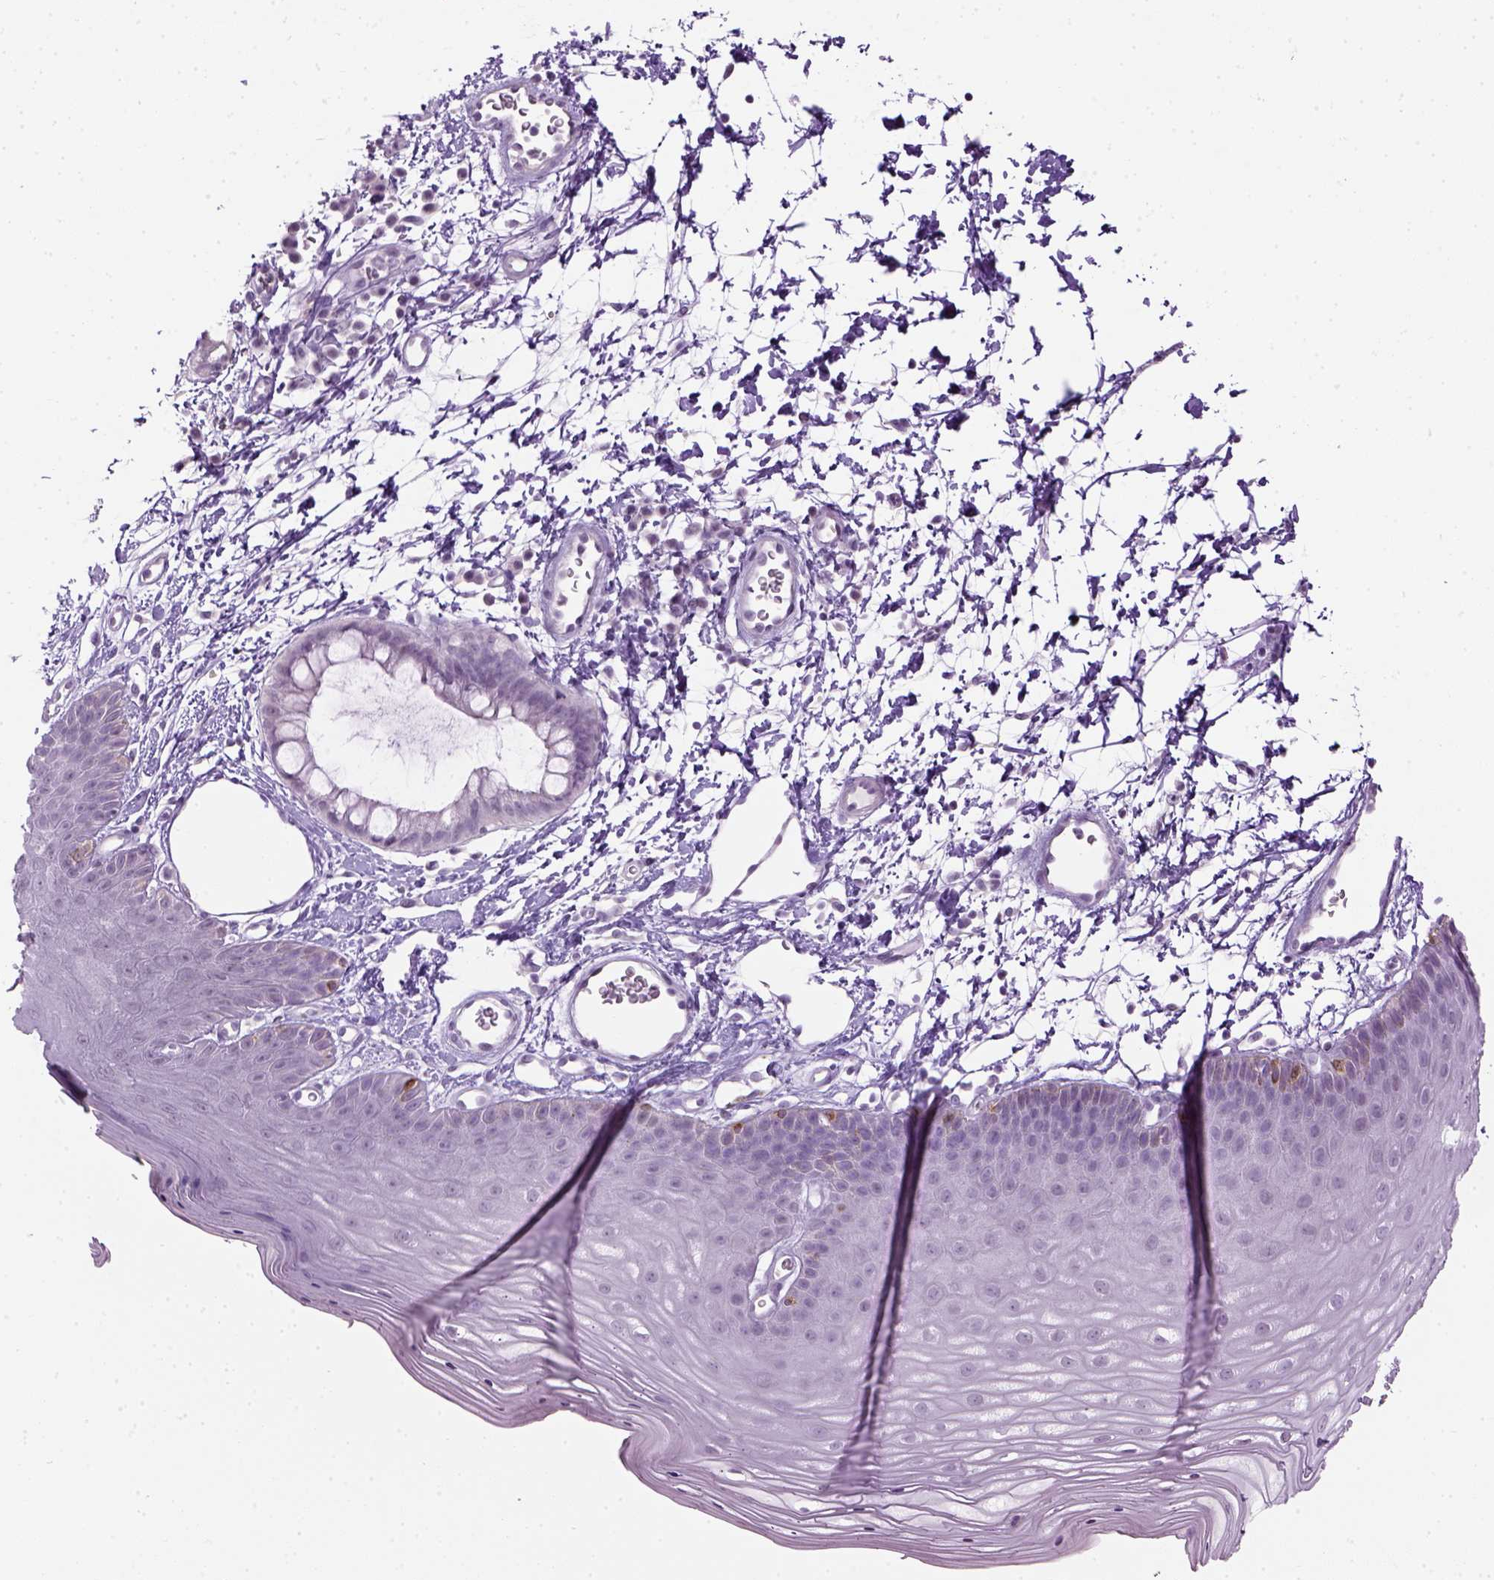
{"staining": {"intensity": "negative", "quantity": "none", "location": "none"}, "tissue": "skin", "cell_type": "Epidermal cells", "image_type": "normal", "snomed": [{"axis": "morphology", "description": "Normal tissue, NOS"}, {"axis": "topography", "description": "Anal"}], "caption": "IHC of normal human skin displays no staining in epidermal cells. (DAB (3,3'-diaminobenzidine) immunohistochemistry (IHC) with hematoxylin counter stain).", "gene": "GABRB2", "patient": {"sex": "male", "age": 53}}